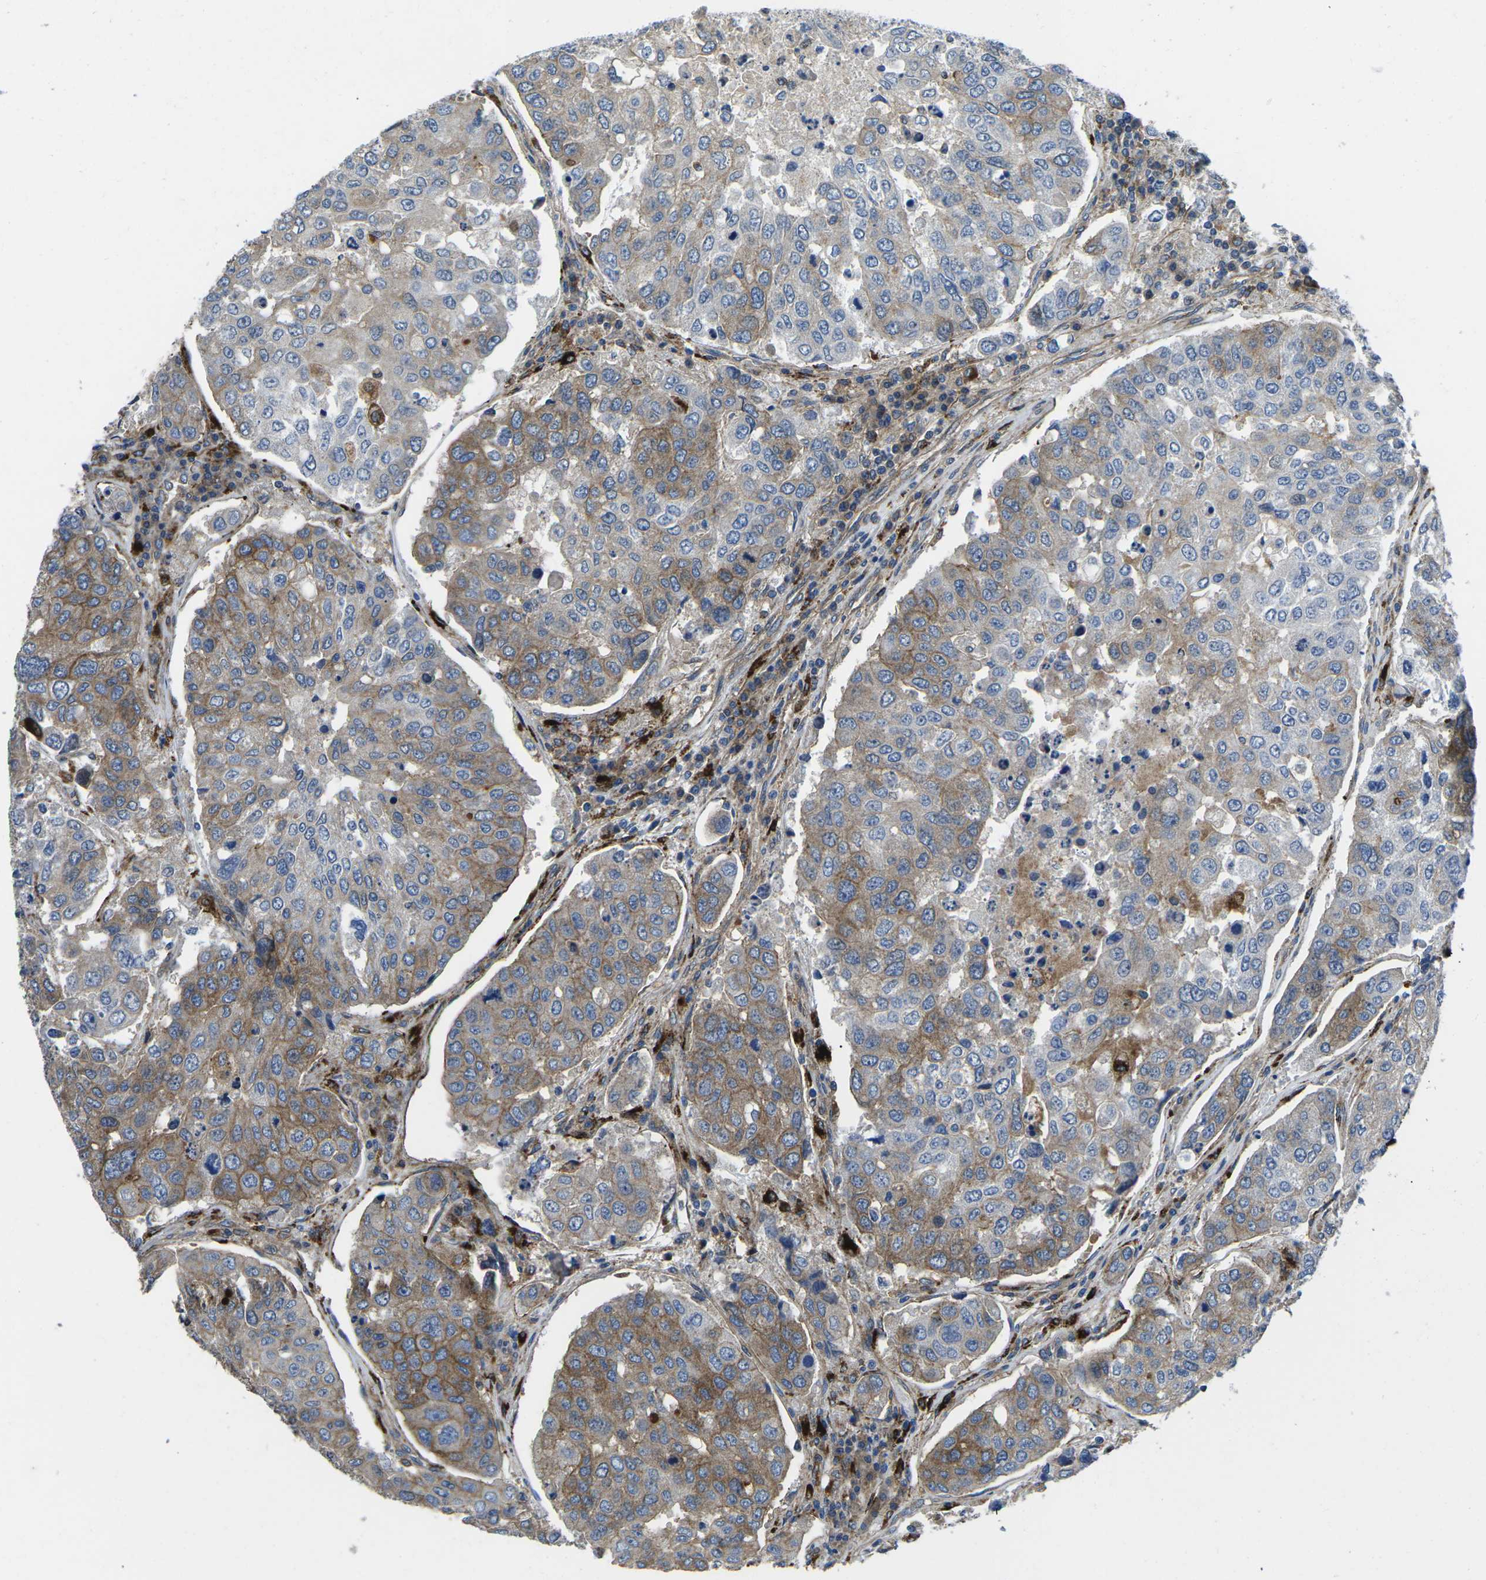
{"staining": {"intensity": "moderate", "quantity": ">75%", "location": "cytoplasmic/membranous"}, "tissue": "urothelial cancer", "cell_type": "Tumor cells", "image_type": "cancer", "snomed": [{"axis": "morphology", "description": "Urothelial carcinoma, High grade"}, {"axis": "topography", "description": "Lymph node"}, {"axis": "topography", "description": "Urinary bladder"}], "caption": "DAB immunohistochemical staining of urothelial carcinoma (high-grade) demonstrates moderate cytoplasmic/membranous protein staining in approximately >75% of tumor cells.", "gene": "DLG1", "patient": {"sex": "male", "age": 51}}